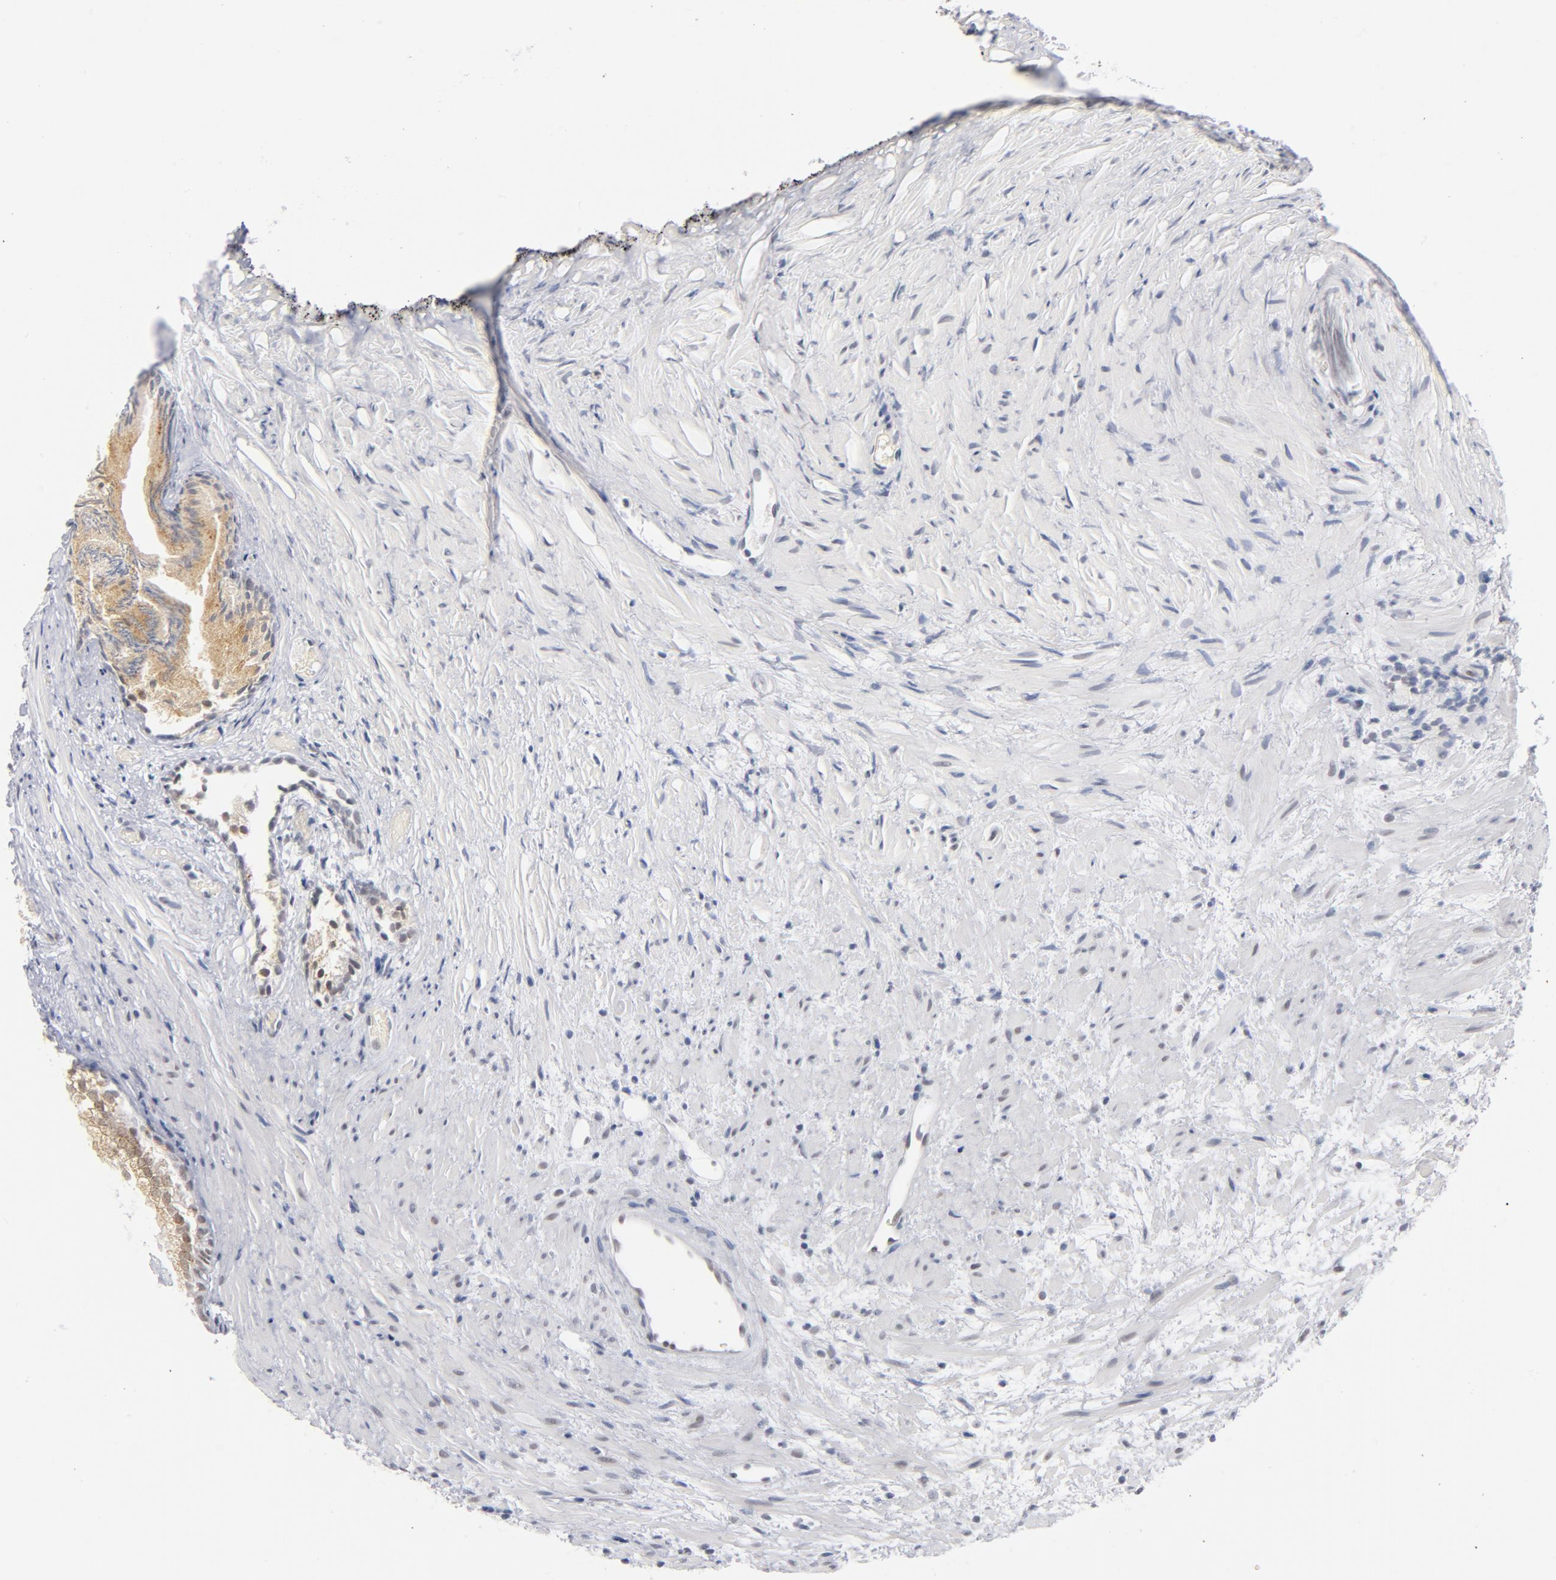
{"staining": {"intensity": "moderate", "quantity": ">75%", "location": "cytoplasmic/membranous"}, "tissue": "prostate", "cell_type": "Glandular cells", "image_type": "normal", "snomed": [{"axis": "morphology", "description": "Normal tissue, NOS"}, {"axis": "topography", "description": "Prostate"}], "caption": "High-magnification brightfield microscopy of normal prostate stained with DAB (brown) and counterstained with hematoxylin (blue). glandular cells exhibit moderate cytoplasmic/membranous positivity is identified in approximately>75% of cells. (DAB (3,3'-diaminobenzidine) = brown stain, brightfield microscopy at high magnification).", "gene": "BAP1", "patient": {"sex": "male", "age": 76}}